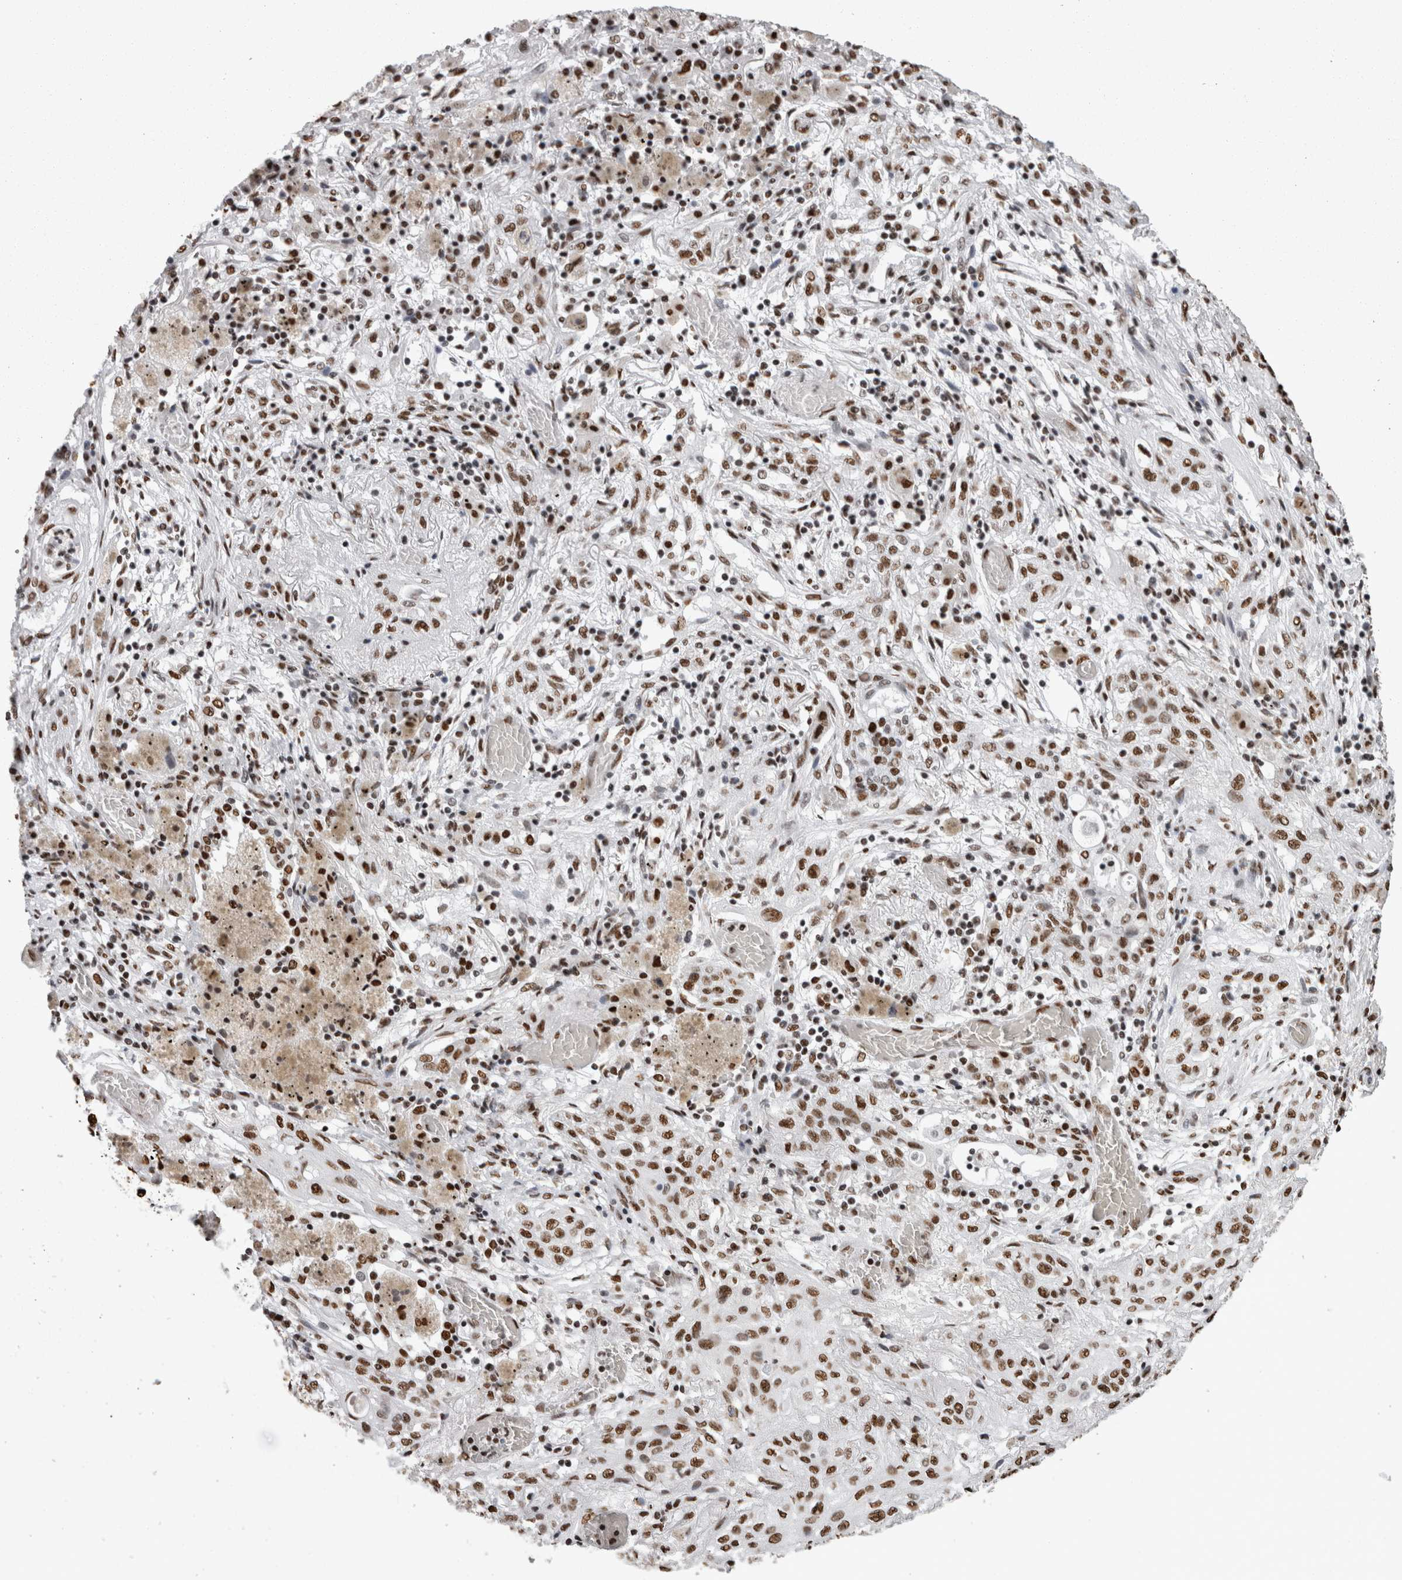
{"staining": {"intensity": "moderate", "quantity": ">75%", "location": "nuclear"}, "tissue": "lung cancer", "cell_type": "Tumor cells", "image_type": "cancer", "snomed": [{"axis": "morphology", "description": "Squamous cell carcinoma, NOS"}, {"axis": "topography", "description": "Lung"}], "caption": "Human lung cancer stained with a brown dye exhibits moderate nuclear positive positivity in approximately >75% of tumor cells.", "gene": "HNRNPM", "patient": {"sex": "female", "age": 47}}